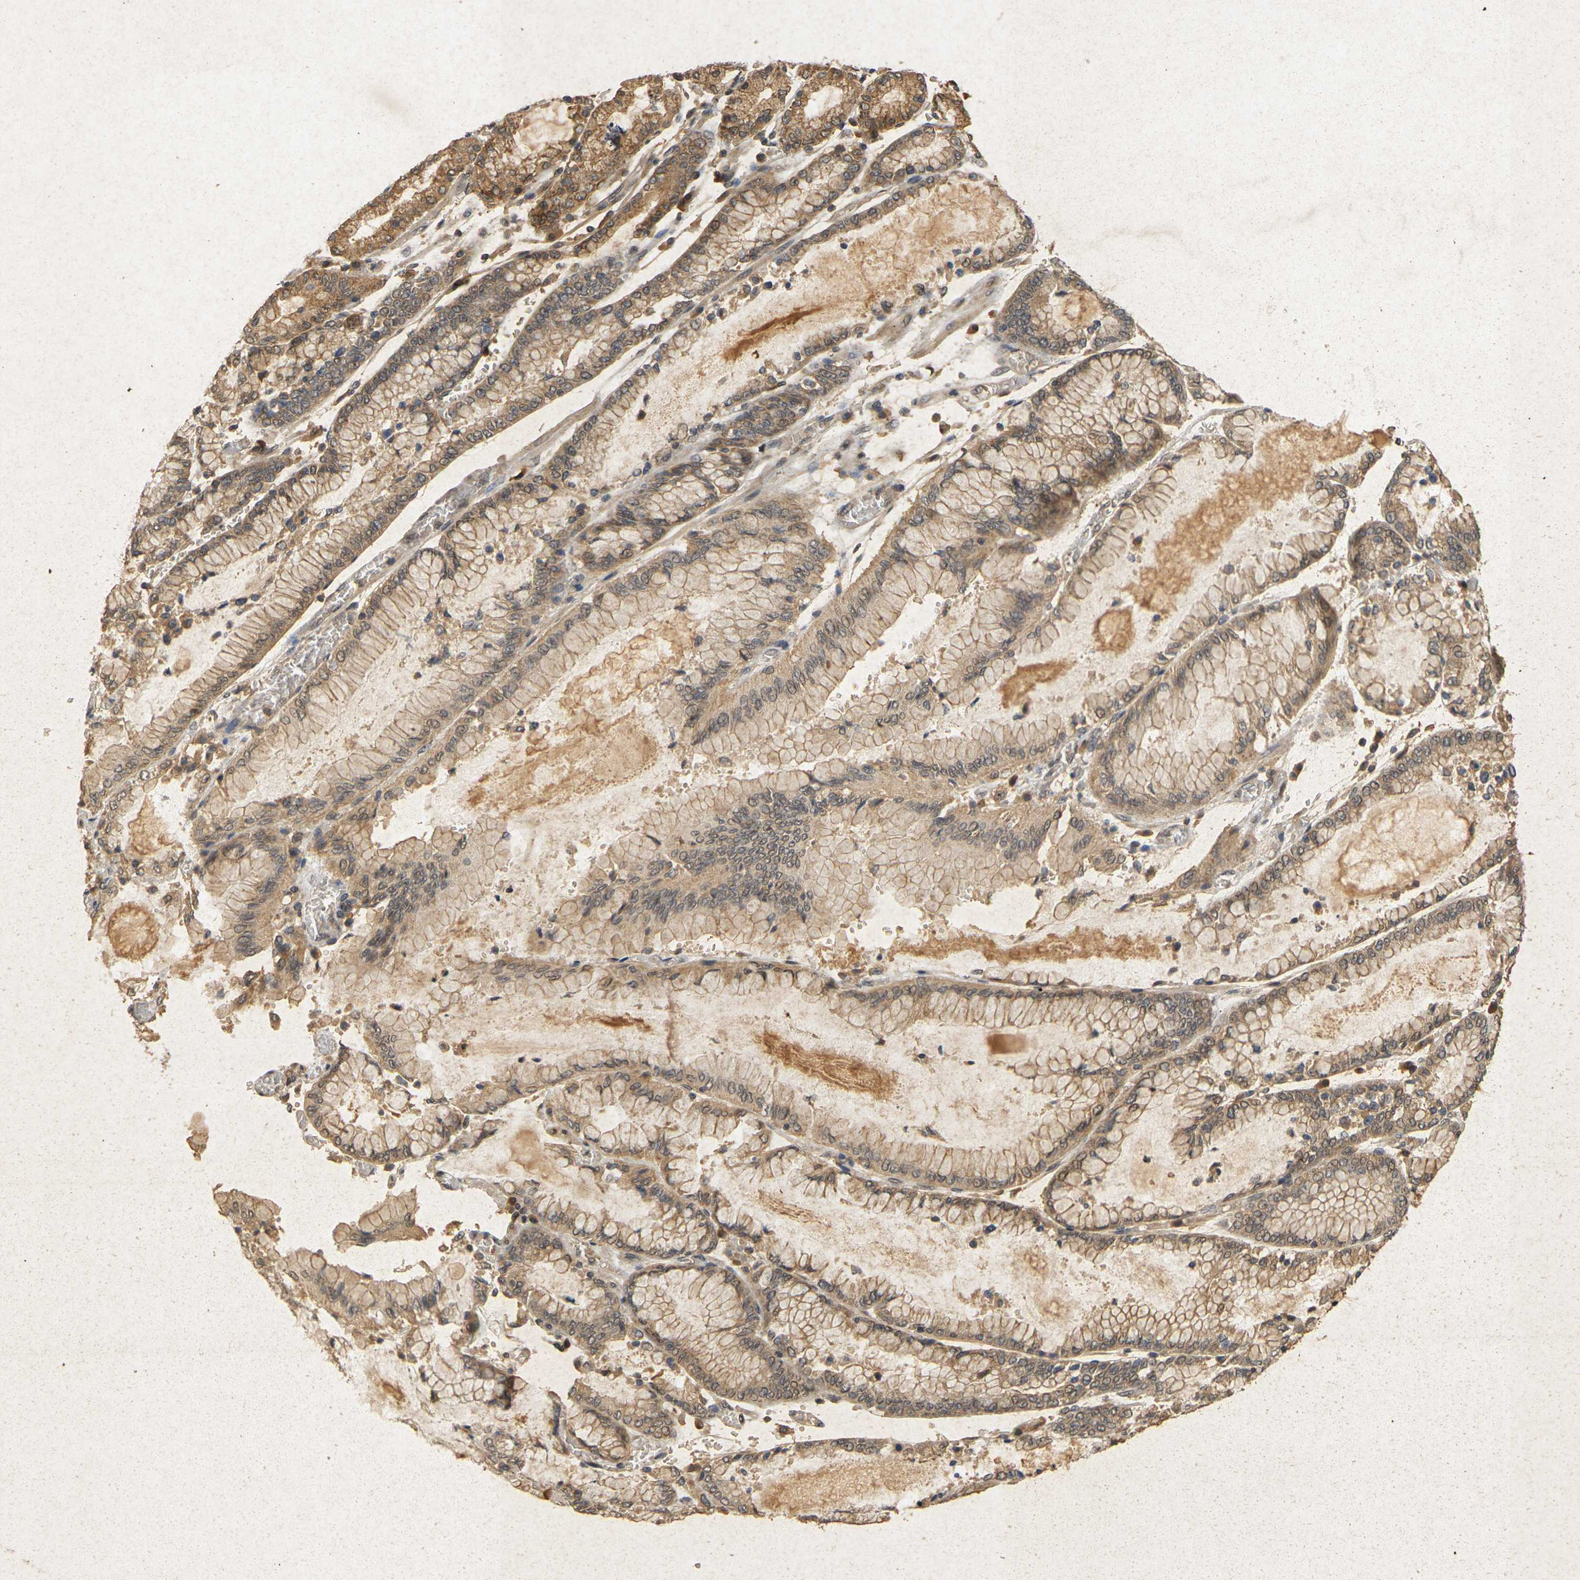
{"staining": {"intensity": "moderate", "quantity": ">75%", "location": "cytoplasmic/membranous"}, "tissue": "stomach cancer", "cell_type": "Tumor cells", "image_type": "cancer", "snomed": [{"axis": "morphology", "description": "Normal tissue, NOS"}, {"axis": "morphology", "description": "Adenocarcinoma, NOS"}, {"axis": "topography", "description": "Stomach, upper"}, {"axis": "topography", "description": "Stomach"}], "caption": "This is an image of immunohistochemistry staining of stomach cancer, which shows moderate staining in the cytoplasmic/membranous of tumor cells.", "gene": "ERN1", "patient": {"sex": "male", "age": 76}}